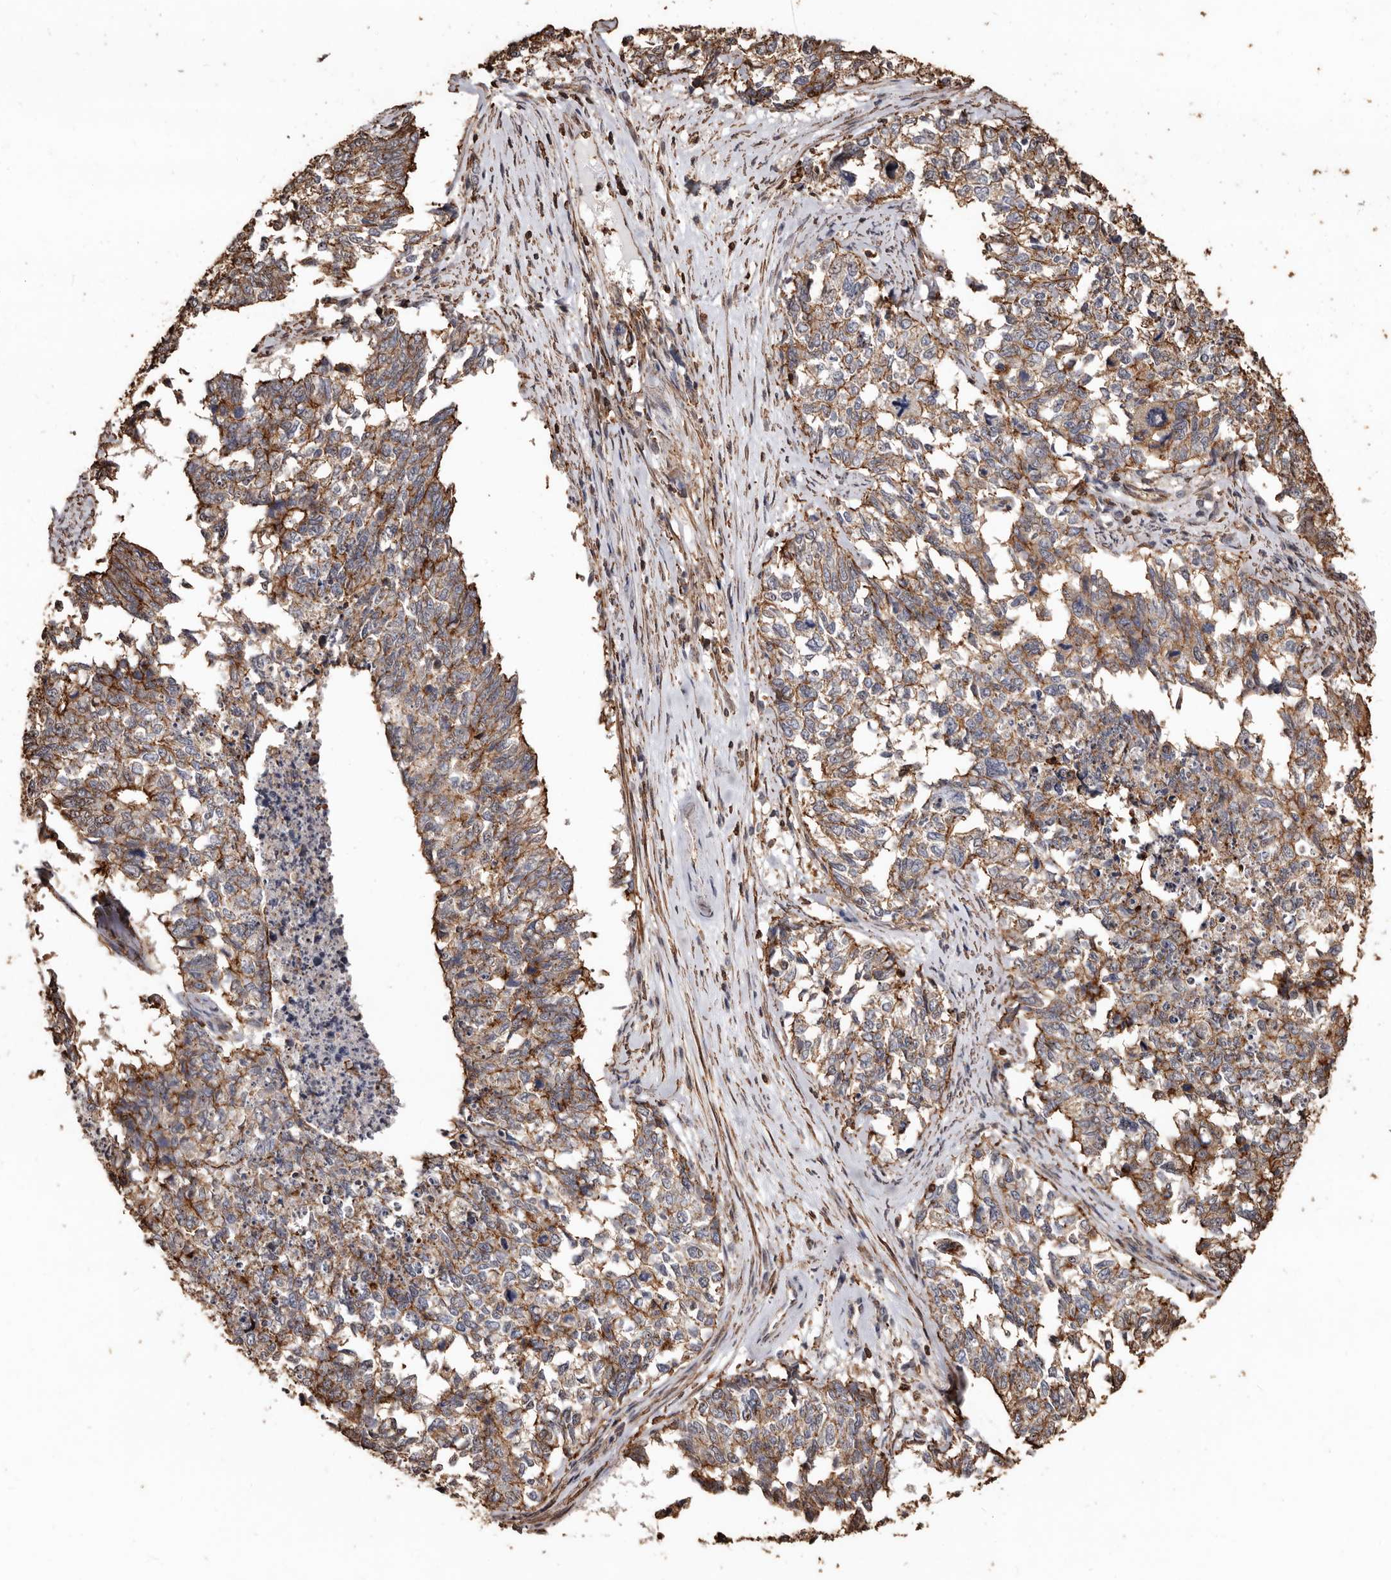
{"staining": {"intensity": "moderate", "quantity": ">75%", "location": "cytoplasmic/membranous"}, "tissue": "cervical cancer", "cell_type": "Tumor cells", "image_type": "cancer", "snomed": [{"axis": "morphology", "description": "Squamous cell carcinoma, NOS"}, {"axis": "topography", "description": "Cervix"}], "caption": "A histopathology image of human cervical cancer stained for a protein reveals moderate cytoplasmic/membranous brown staining in tumor cells.", "gene": "GSK3A", "patient": {"sex": "female", "age": 63}}